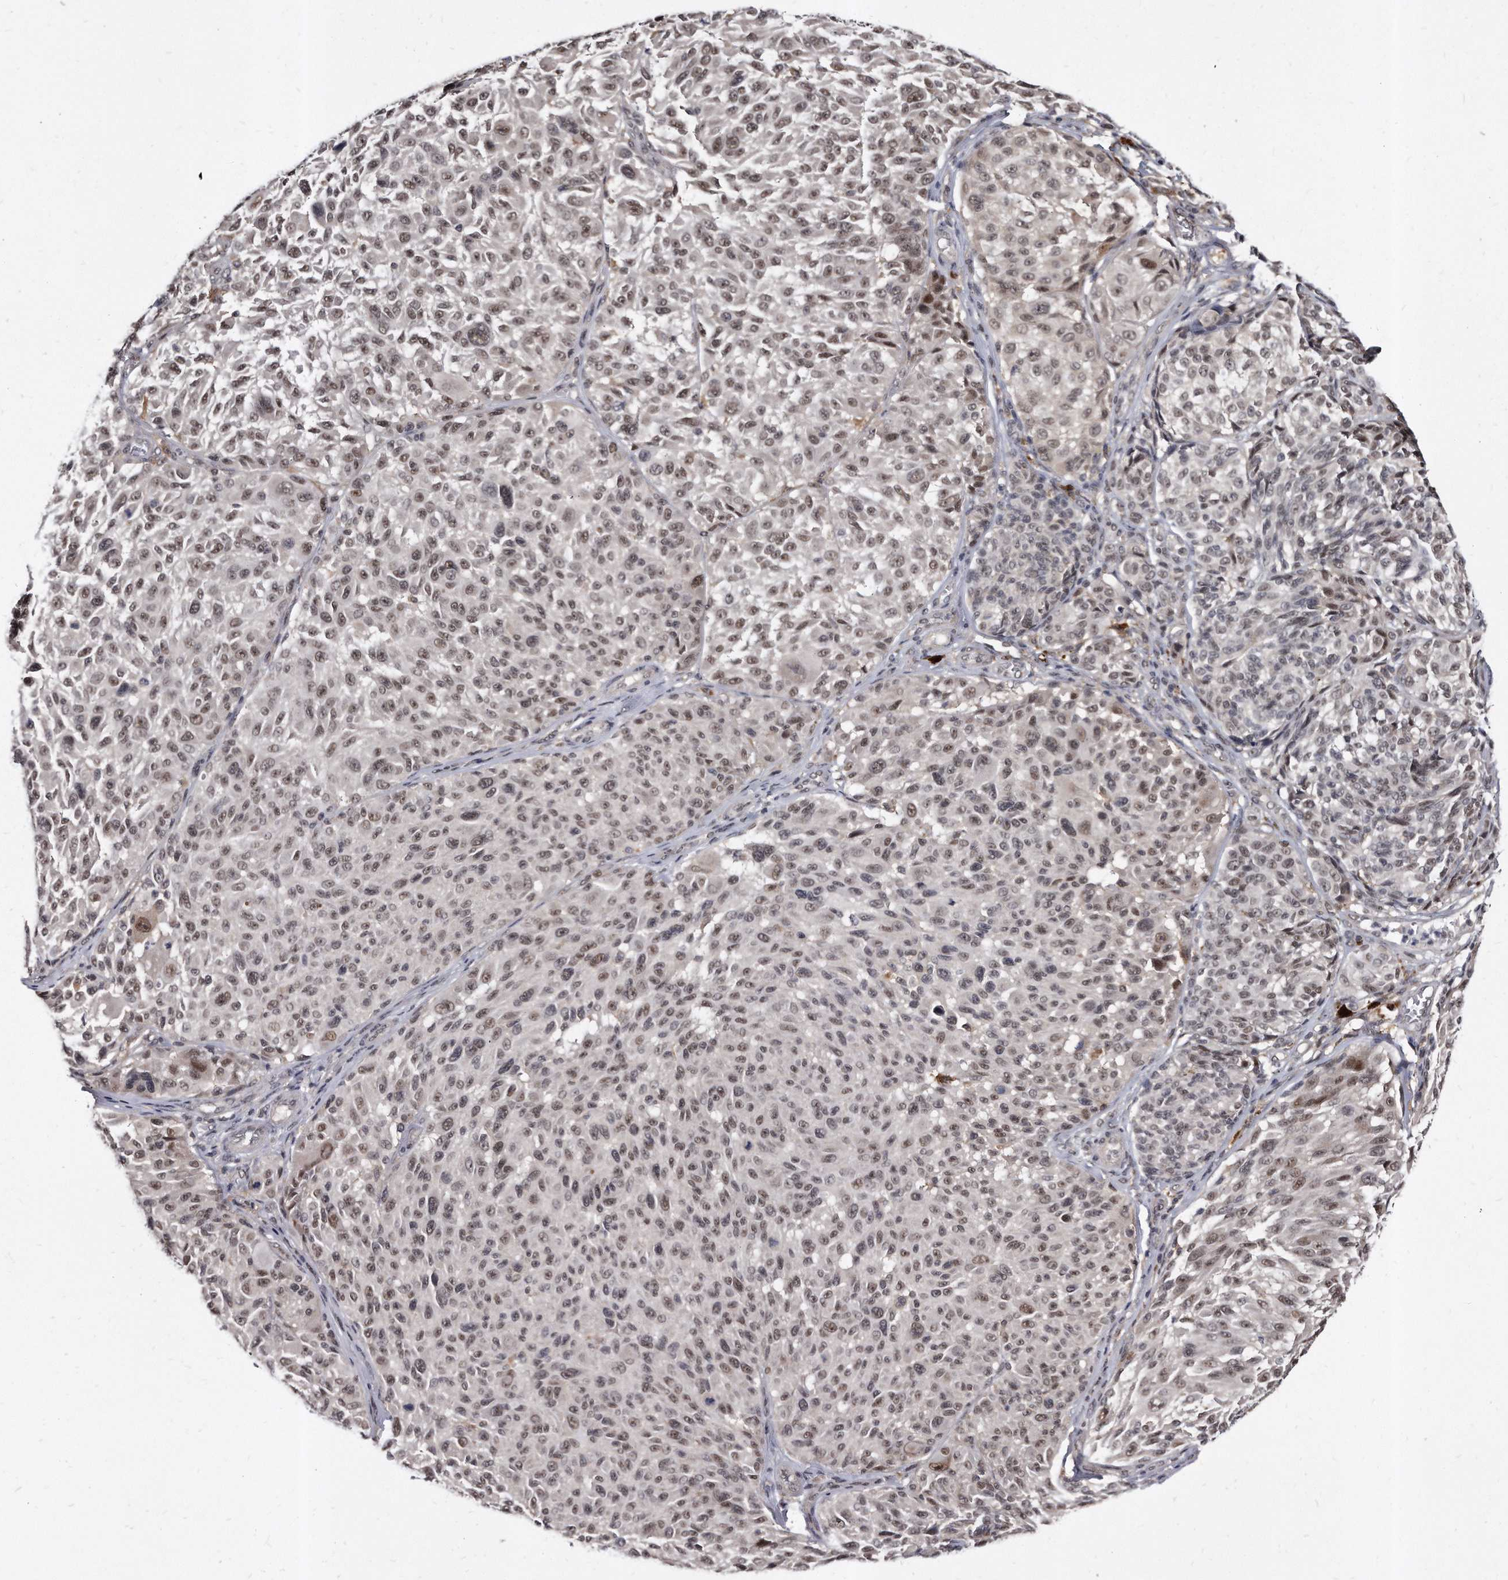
{"staining": {"intensity": "moderate", "quantity": ">75%", "location": "nuclear"}, "tissue": "melanoma", "cell_type": "Tumor cells", "image_type": "cancer", "snomed": [{"axis": "morphology", "description": "Malignant melanoma, NOS"}, {"axis": "topography", "description": "Skin"}], "caption": "Moderate nuclear protein staining is seen in approximately >75% of tumor cells in melanoma.", "gene": "KLHDC3", "patient": {"sex": "male", "age": 83}}